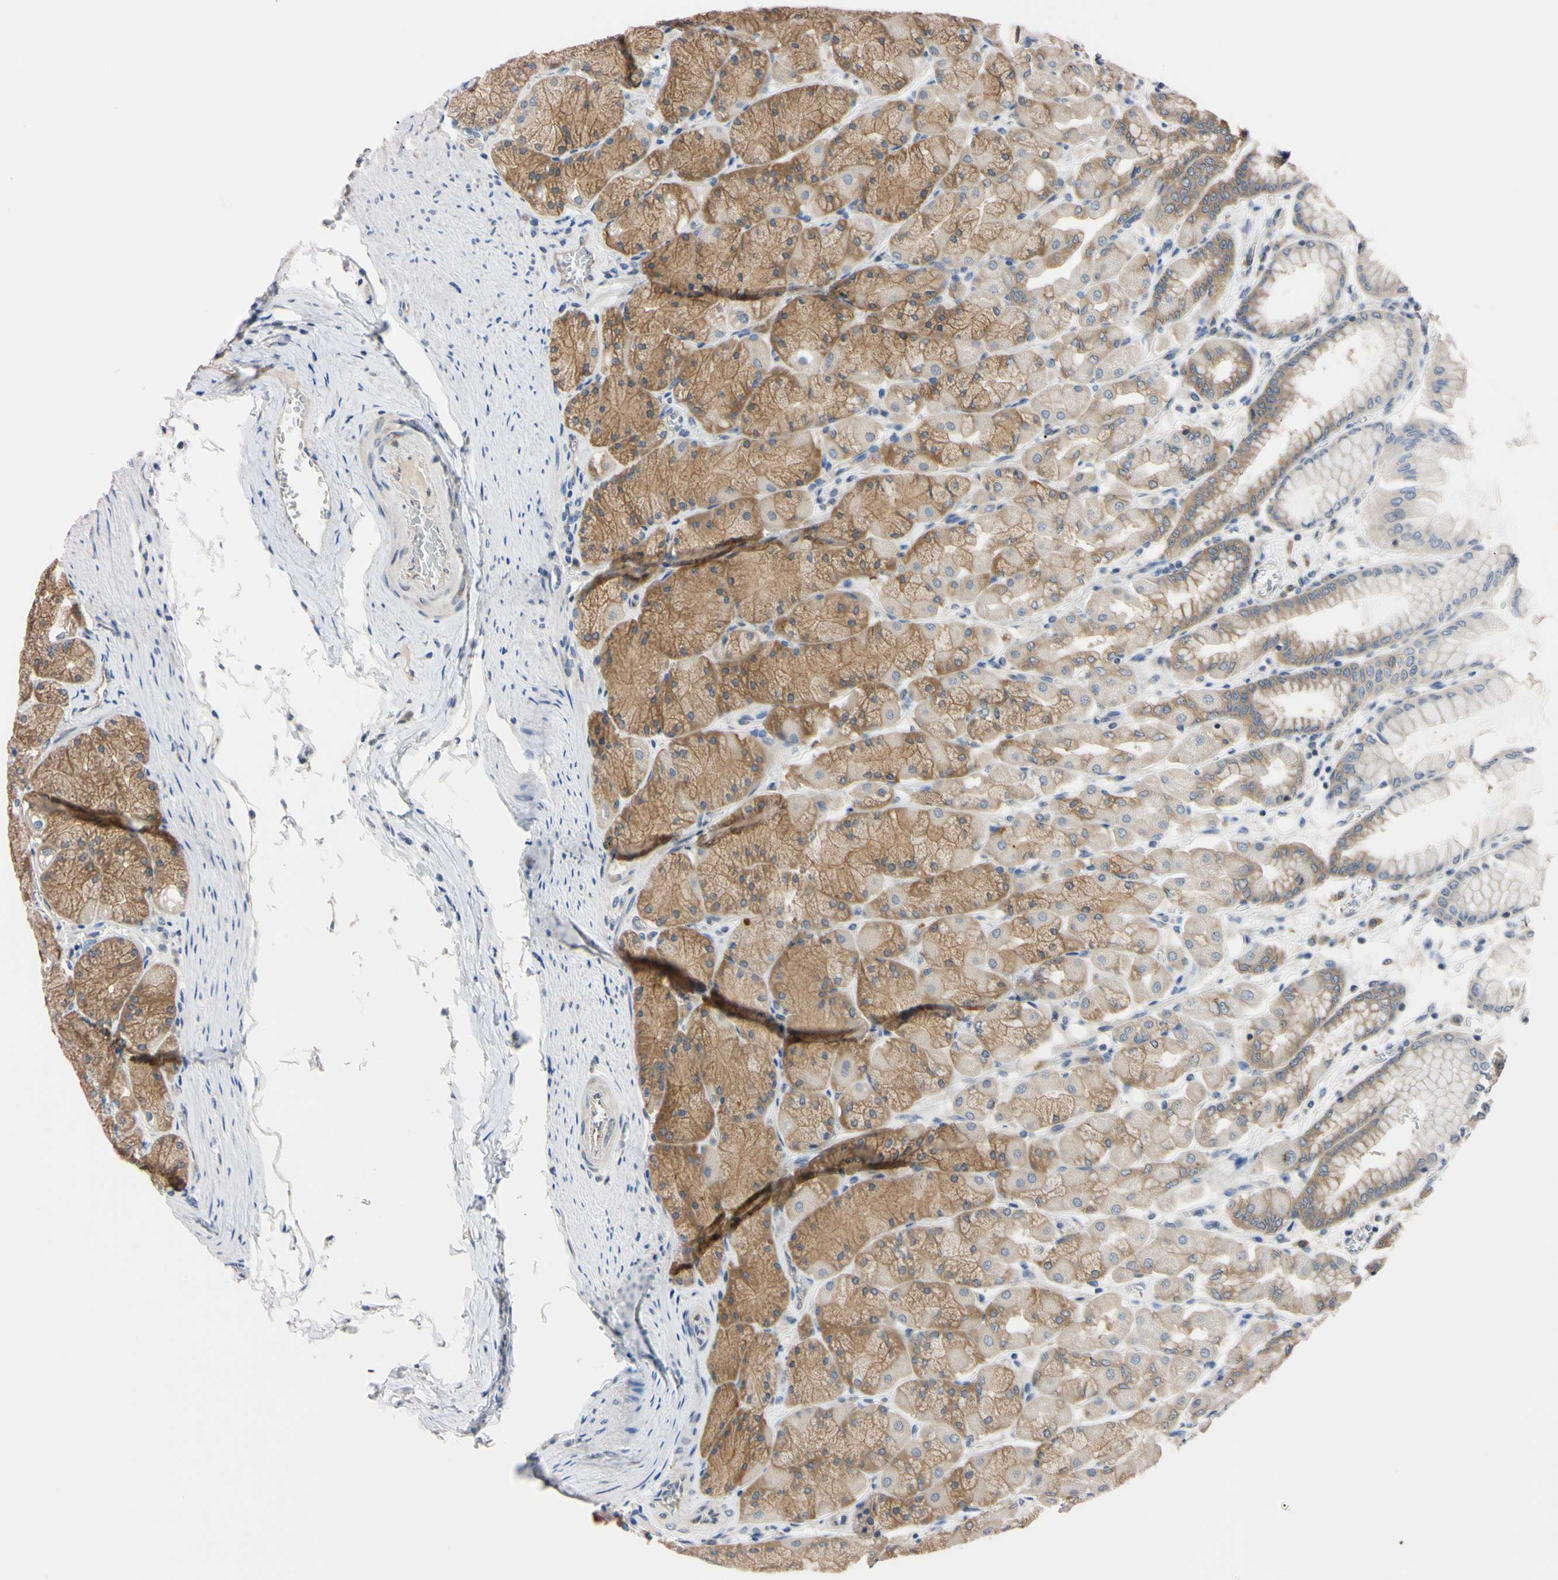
{"staining": {"intensity": "moderate", "quantity": "25%-75%", "location": "cytoplasmic/membranous"}, "tissue": "stomach", "cell_type": "Glandular cells", "image_type": "normal", "snomed": [{"axis": "morphology", "description": "Normal tissue, NOS"}, {"axis": "topography", "description": "Stomach, upper"}], "caption": "A micrograph of stomach stained for a protein shows moderate cytoplasmic/membranous brown staining in glandular cells.", "gene": "RARS1", "patient": {"sex": "female", "age": 56}}